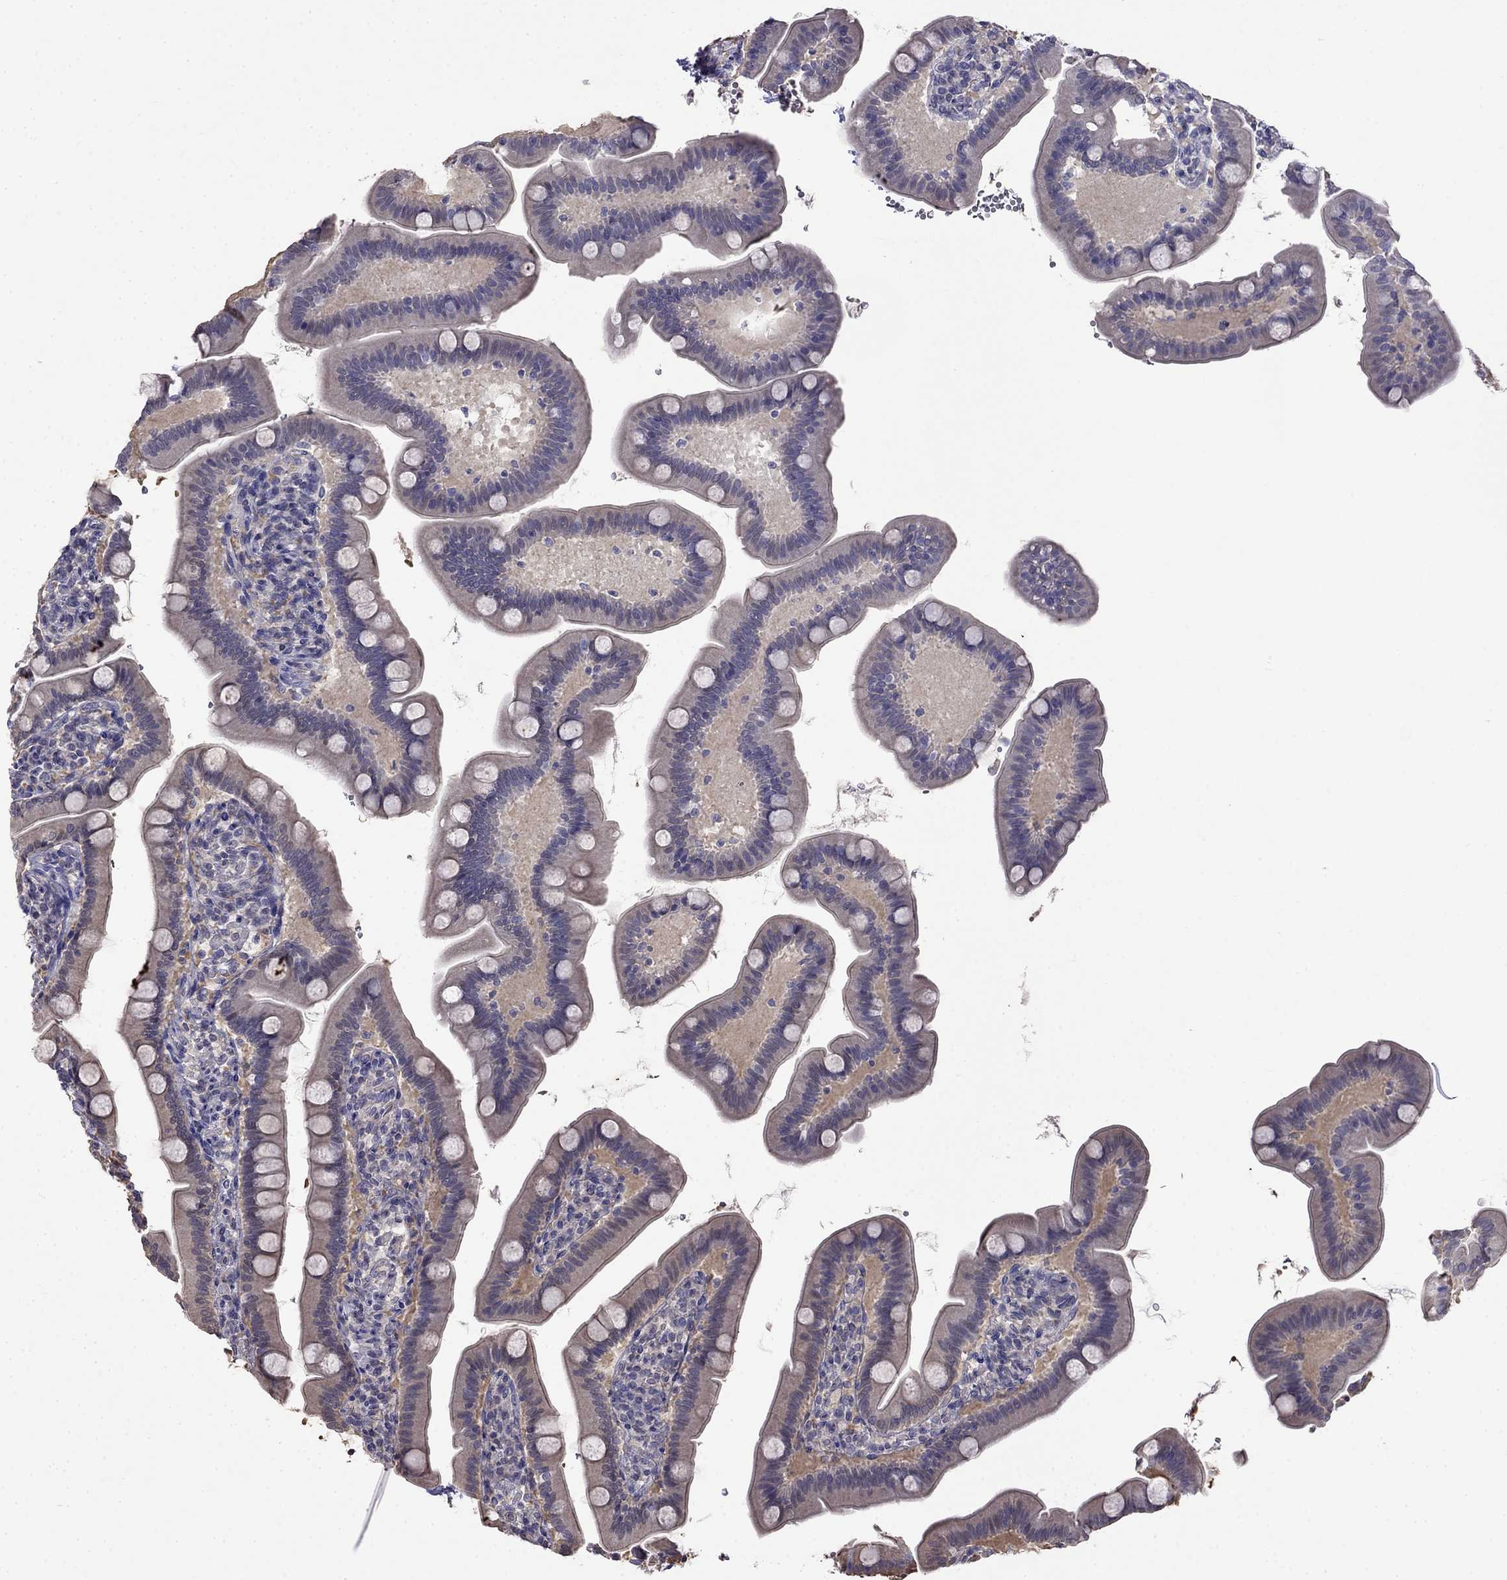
{"staining": {"intensity": "weak", "quantity": "<25%", "location": "cytoplasmic/membranous"}, "tissue": "small intestine", "cell_type": "Glandular cells", "image_type": "normal", "snomed": [{"axis": "morphology", "description": "Normal tissue, NOS"}, {"axis": "topography", "description": "Small intestine"}], "caption": "DAB (3,3'-diaminobenzidine) immunohistochemical staining of unremarkable small intestine displays no significant positivity in glandular cells.", "gene": "GUCA1B", "patient": {"sex": "male", "age": 66}}